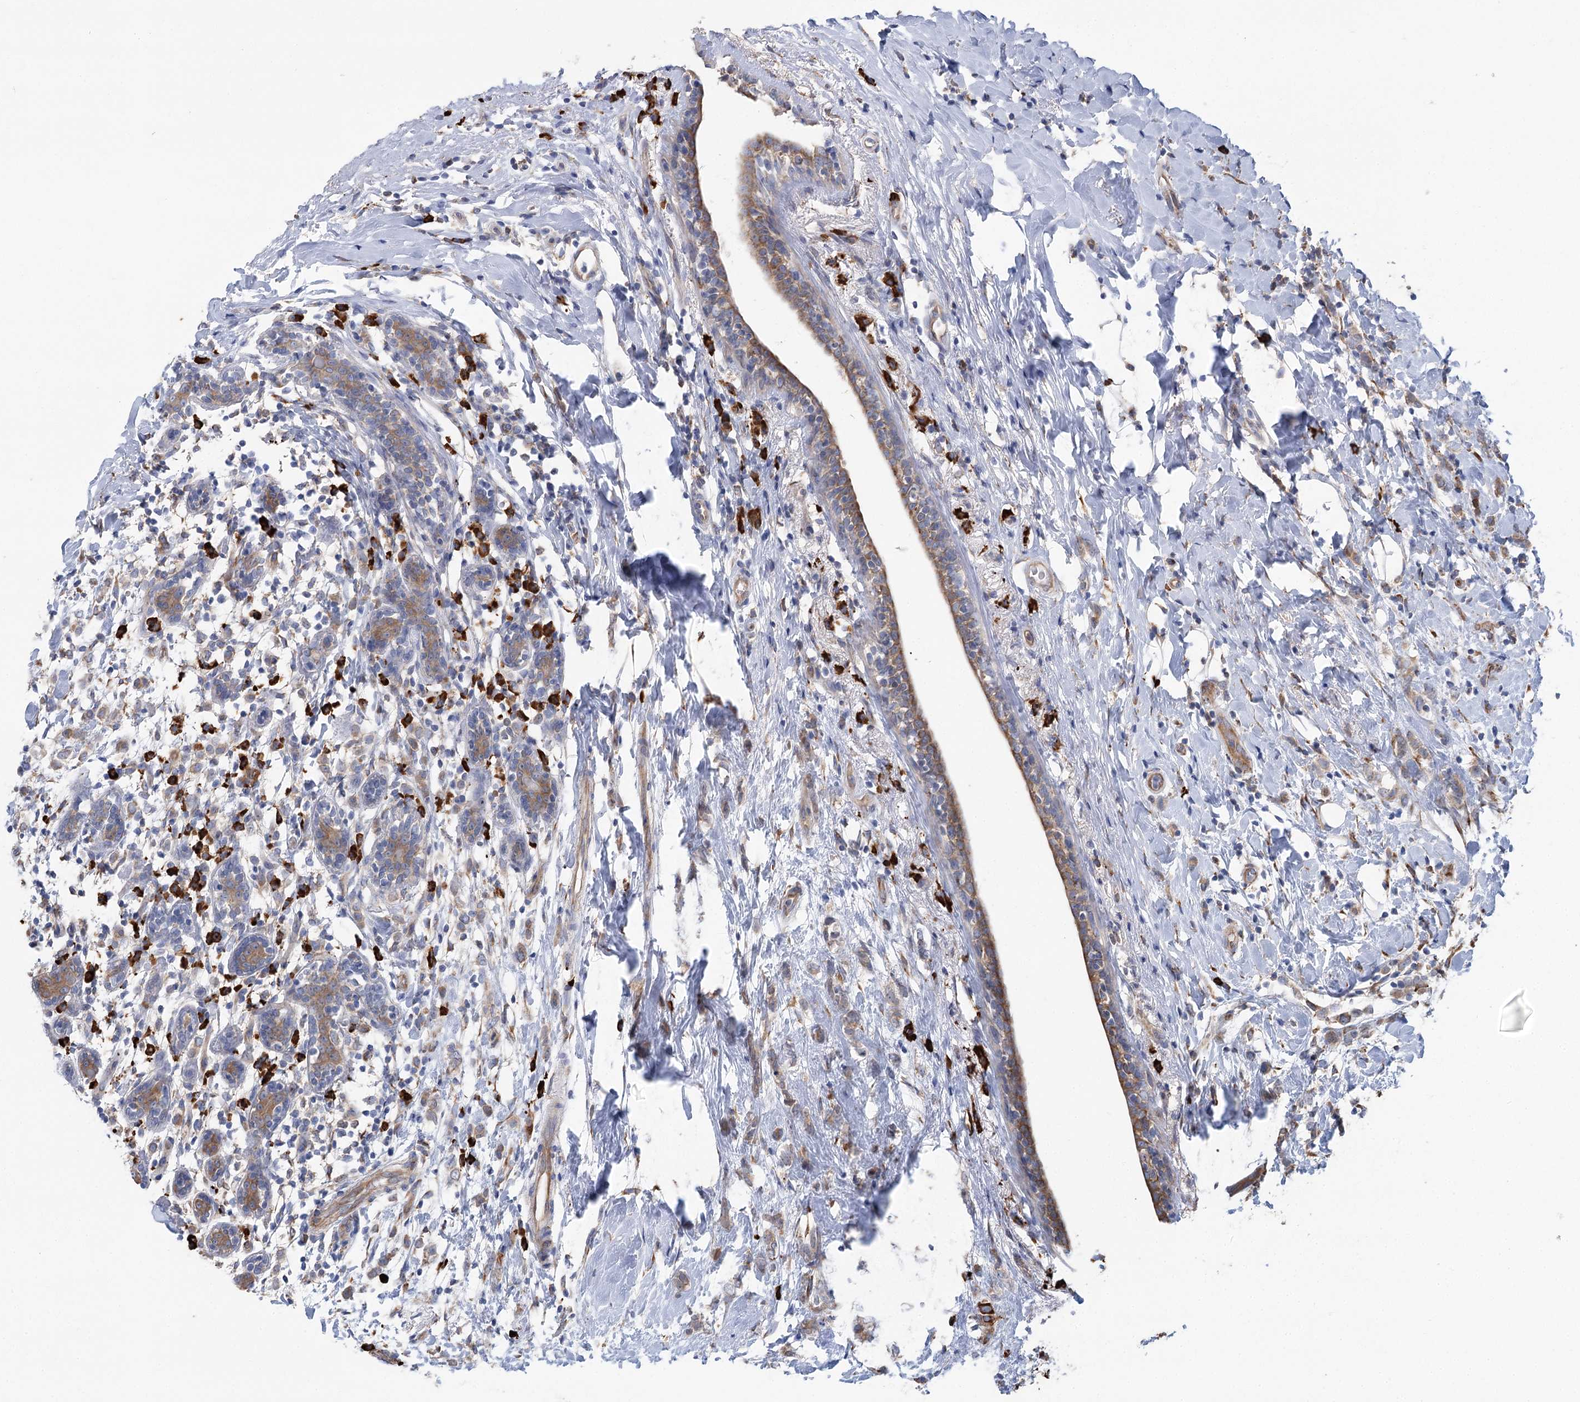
{"staining": {"intensity": "weak", "quantity": "<25%", "location": "cytoplasmic/membranous"}, "tissue": "breast cancer", "cell_type": "Tumor cells", "image_type": "cancer", "snomed": [{"axis": "morphology", "description": "Normal tissue, NOS"}, {"axis": "morphology", "description": "Lobular carcinoma"}, {"axis": "topography", "description": "Breast"}], "caption": "Breast cancer stained for a protein using immunohistochemistry reveals no positivity tumor cells.", "gene": "METTL24", "patient": {"sex": "female", "age": 47}}